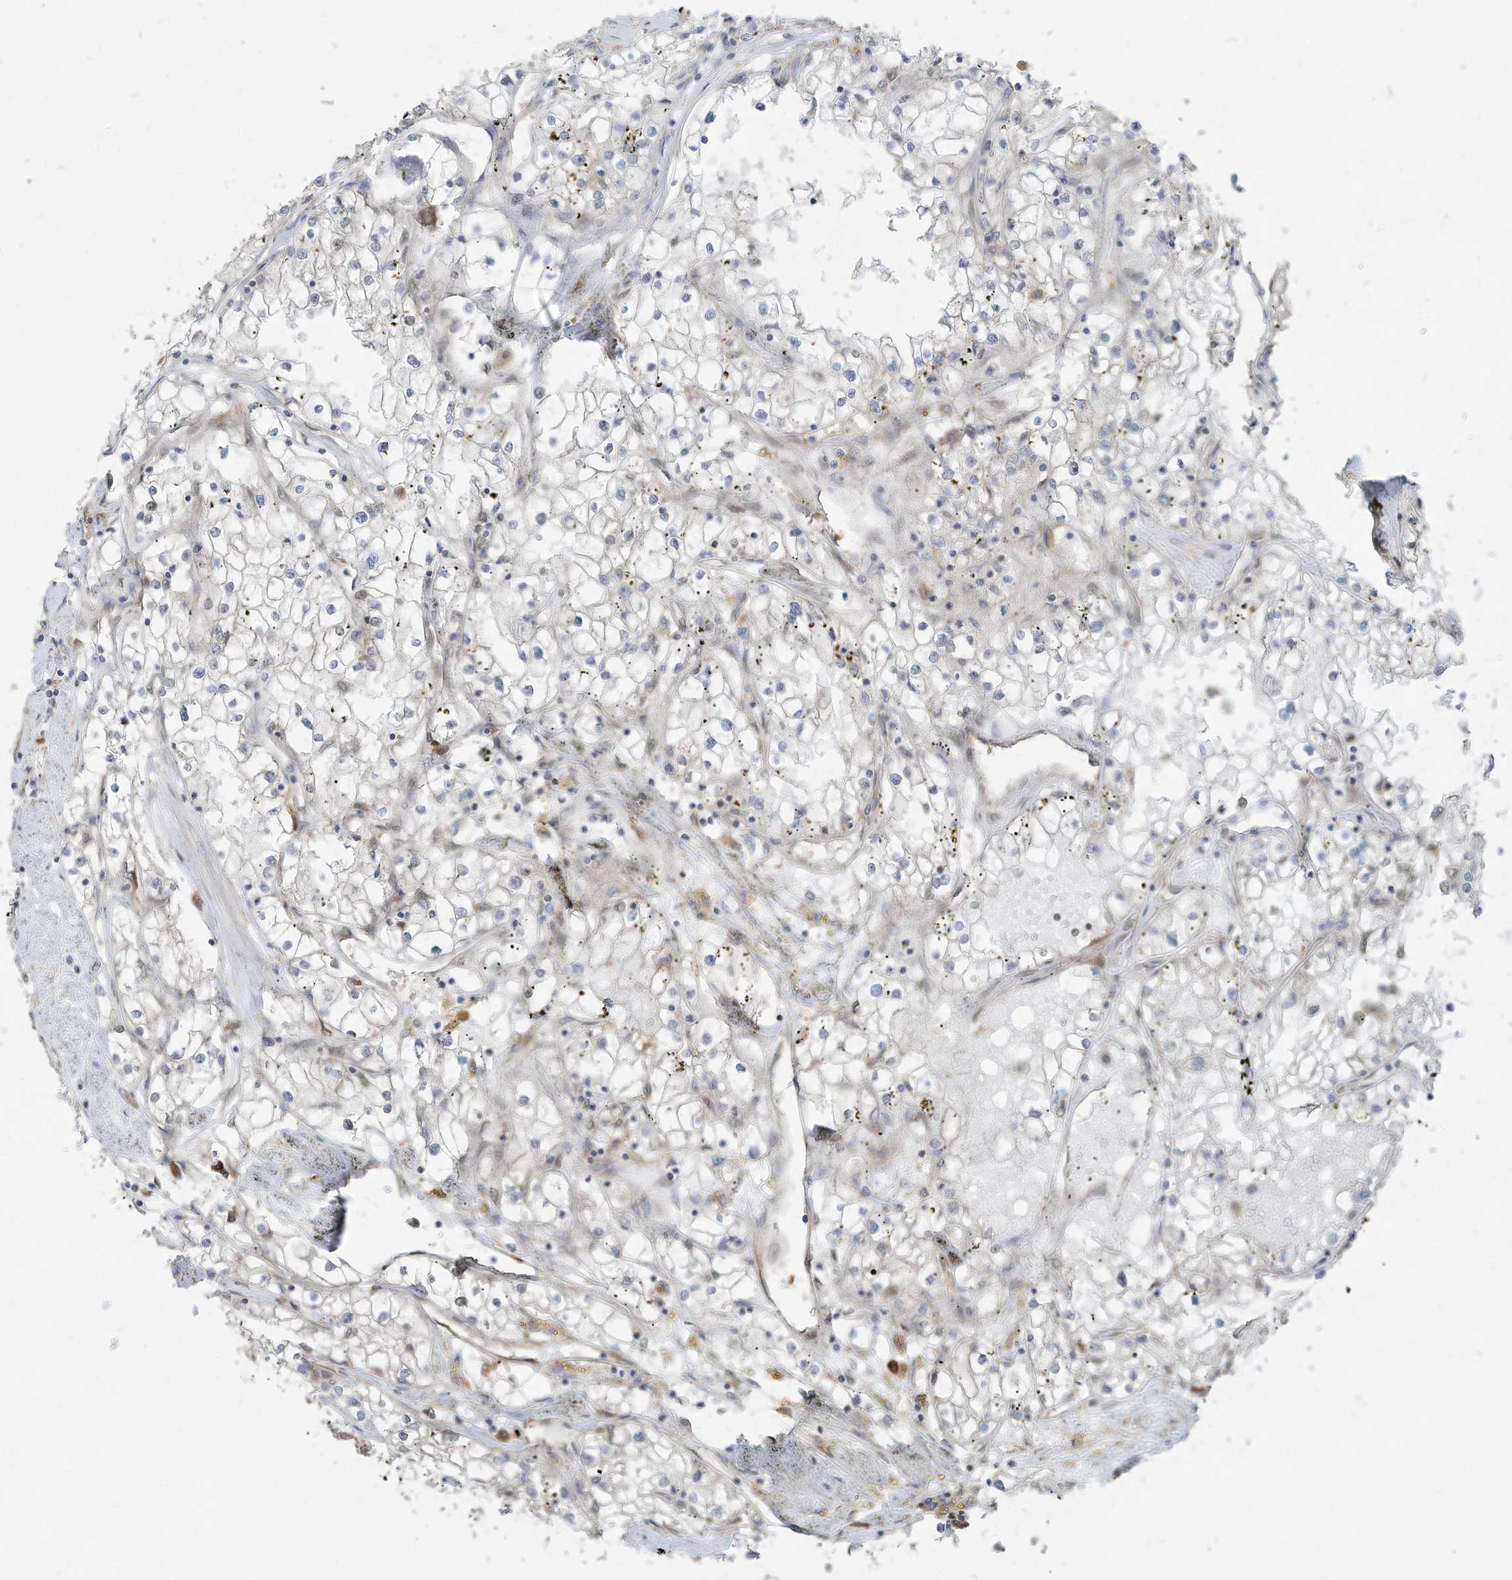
{"staining": {"intensity": "weak", "quantity": "<25%", "location": "cytoplasmic/membranous"}, "tissue": "renal cancer", "cell_type": "Tumor cells", "image_type": "cancer", "snomed": [{"axis": "morphology", "description": "Adenocarcinoma, NOS"}, {"axis": "topography", "description": "Kidney"}], "caption": "Immunohistochemistry (IHC) image of neoplastic tissue: human renal cancer (adenocarcinoma) stained with DAB (3,3'-diaminobenzidine) displays no significant protein staining in tumor cells. (DAB (3,3'-diaminobenzidine) immunohistochemistry (IHC), high magnification).", "gene": "USE1", "patient": {"sex": "male", "age": 56}}